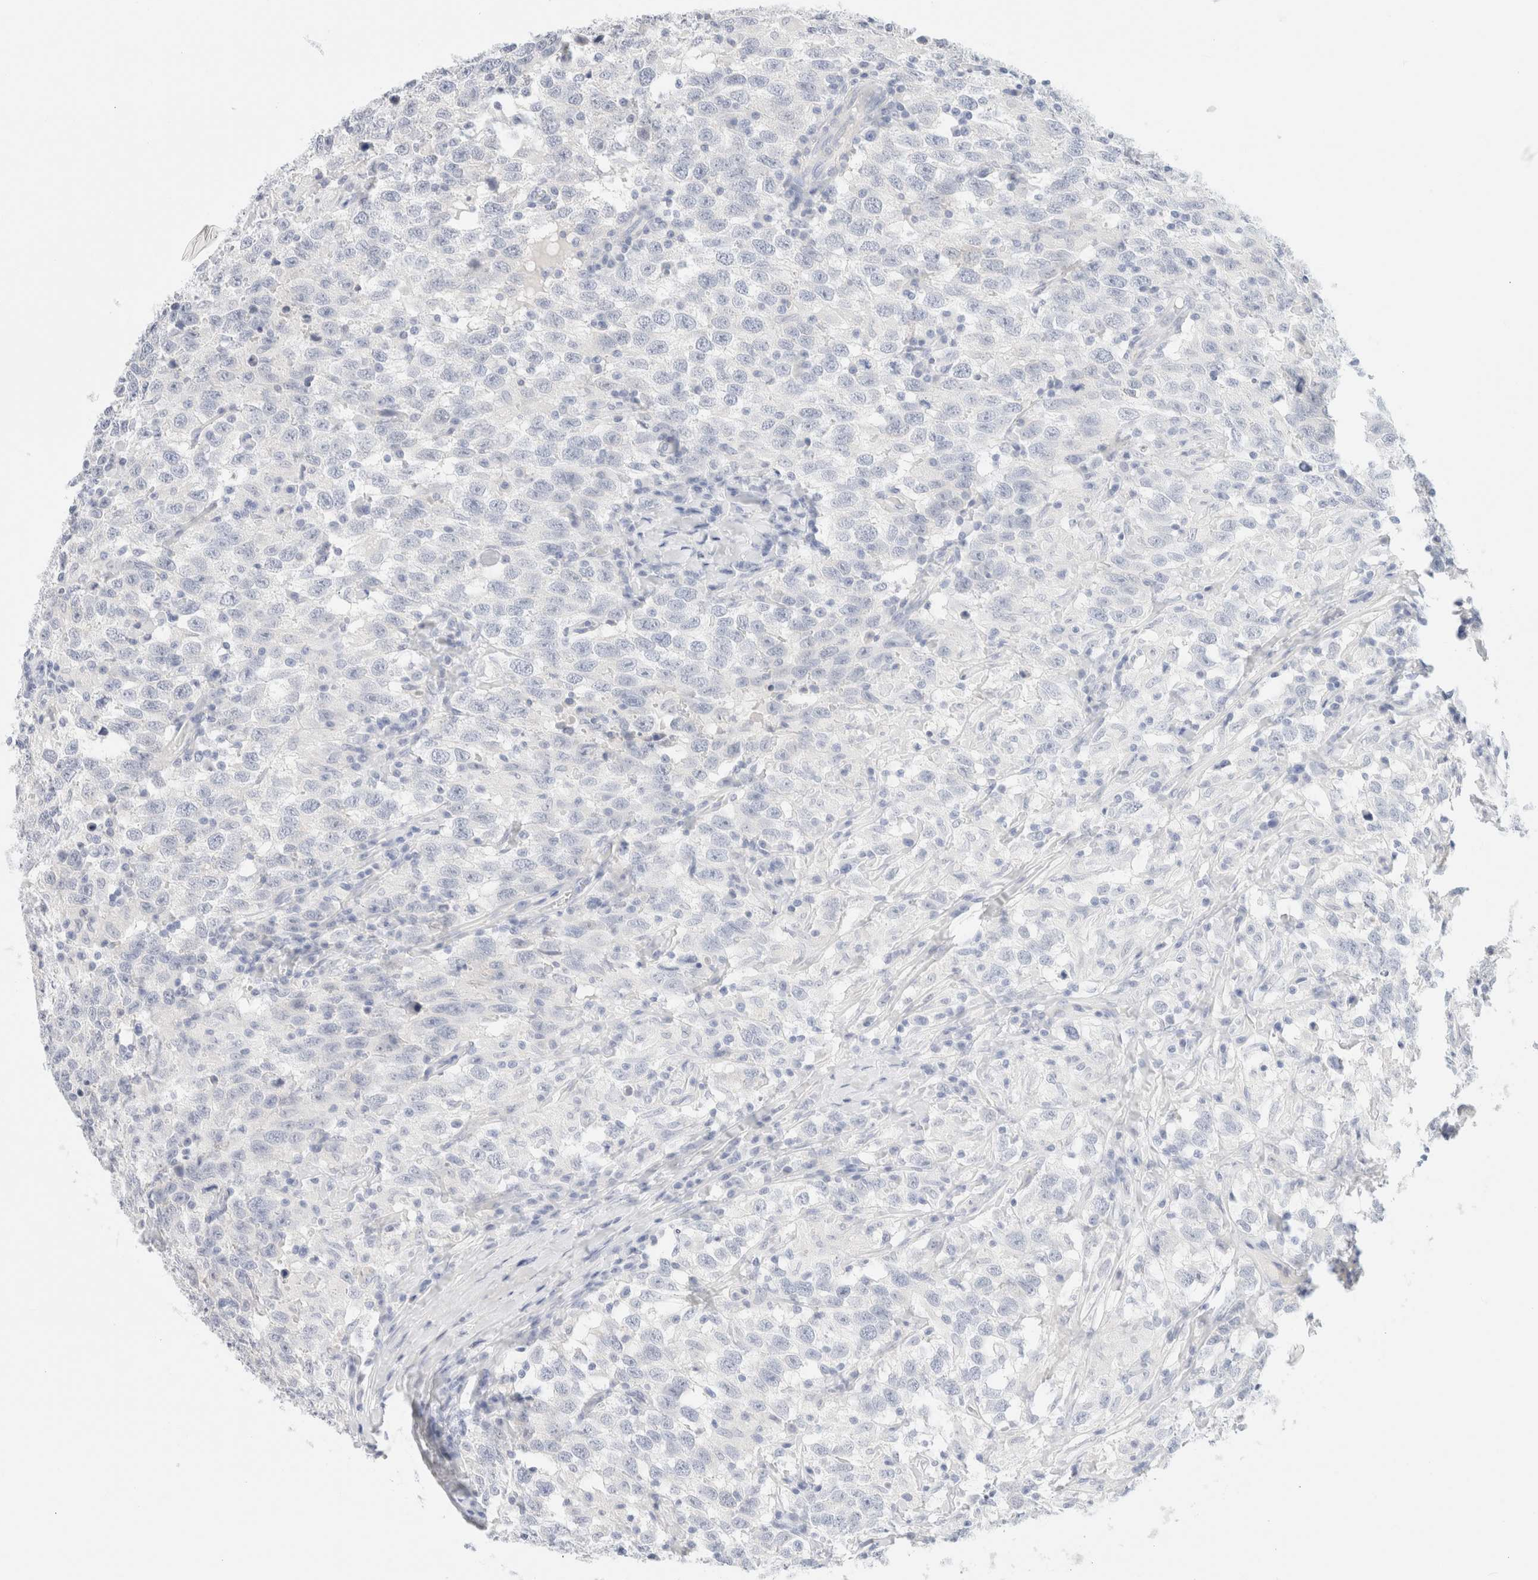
{"staining": {"intensity": "negative", "quantity": "none", "location": "none"}, "tissue": "testis cancer", "cell_type": "Tumor cells", "image_type": "cancer", "snomed": [{"axis": "morphology", "description": "Seminoma, NOS"}, {"axis": "topography", "description": "Testis"}], "caption": "Tumor cells show no significant positivity in testis cancer.", "gene": "DPYS", "patient": {"sex": "male", "age": 41}}